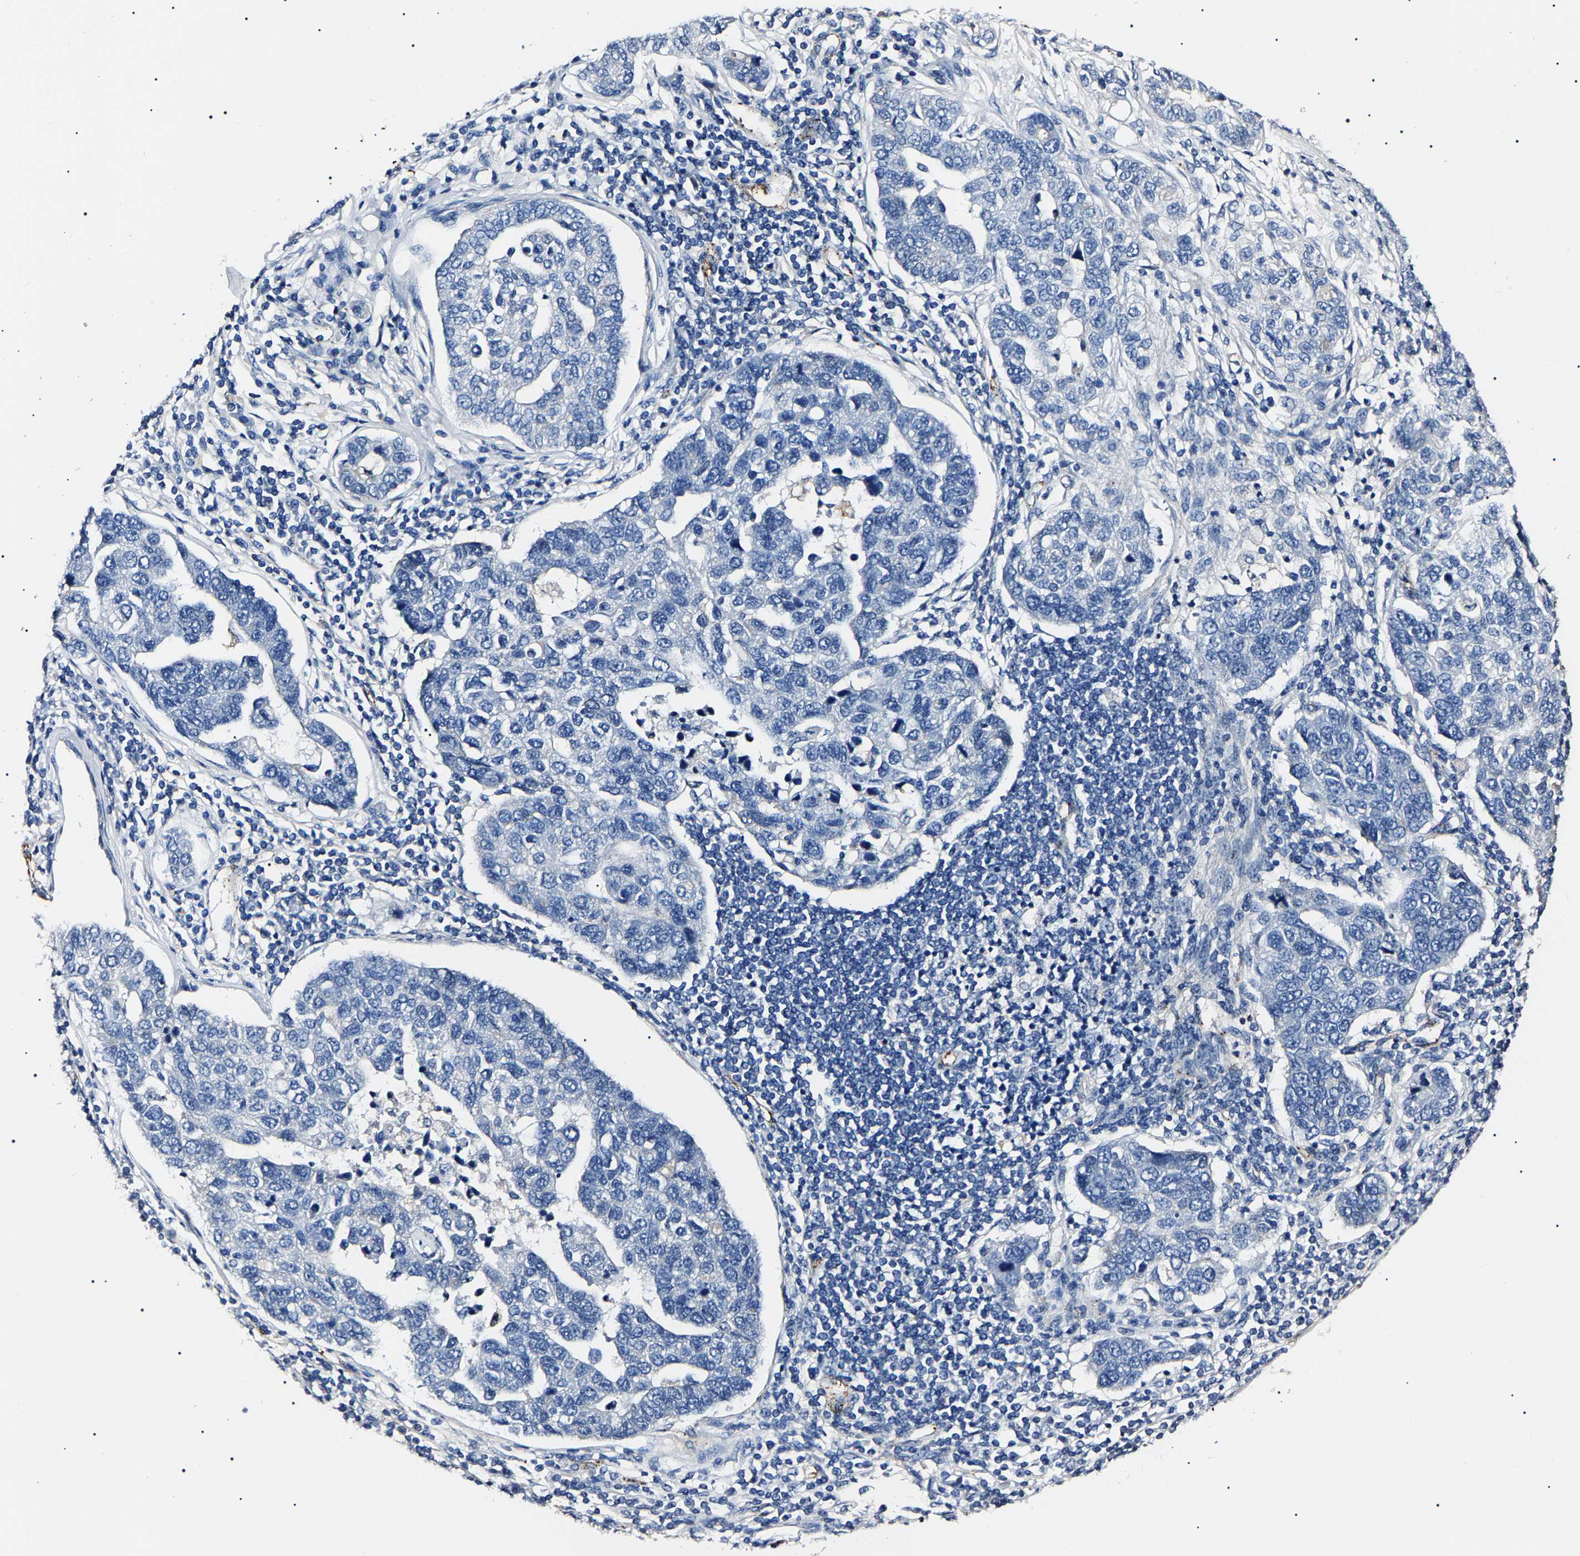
{"staining": {"intensity": "negative", "quantity": "none", "location": "none"}, "tissue": "pancreatic cancer", "cell_type": "Tumor cells", "image_type": "cancer", "snomed": [{"axis": "morphology", "description": "Adenocarcinoma, NOS"}, {"axis": "topography", "description": "Pancreas"}], "caption": "A high-resolution micrograph shows immunohistochemistry staining of pancreatic adenocarcinoma, which displays no significant staining in tumor cells.", "gene": "KLHL42", "patient": {"sex": "female", "age": 61}}